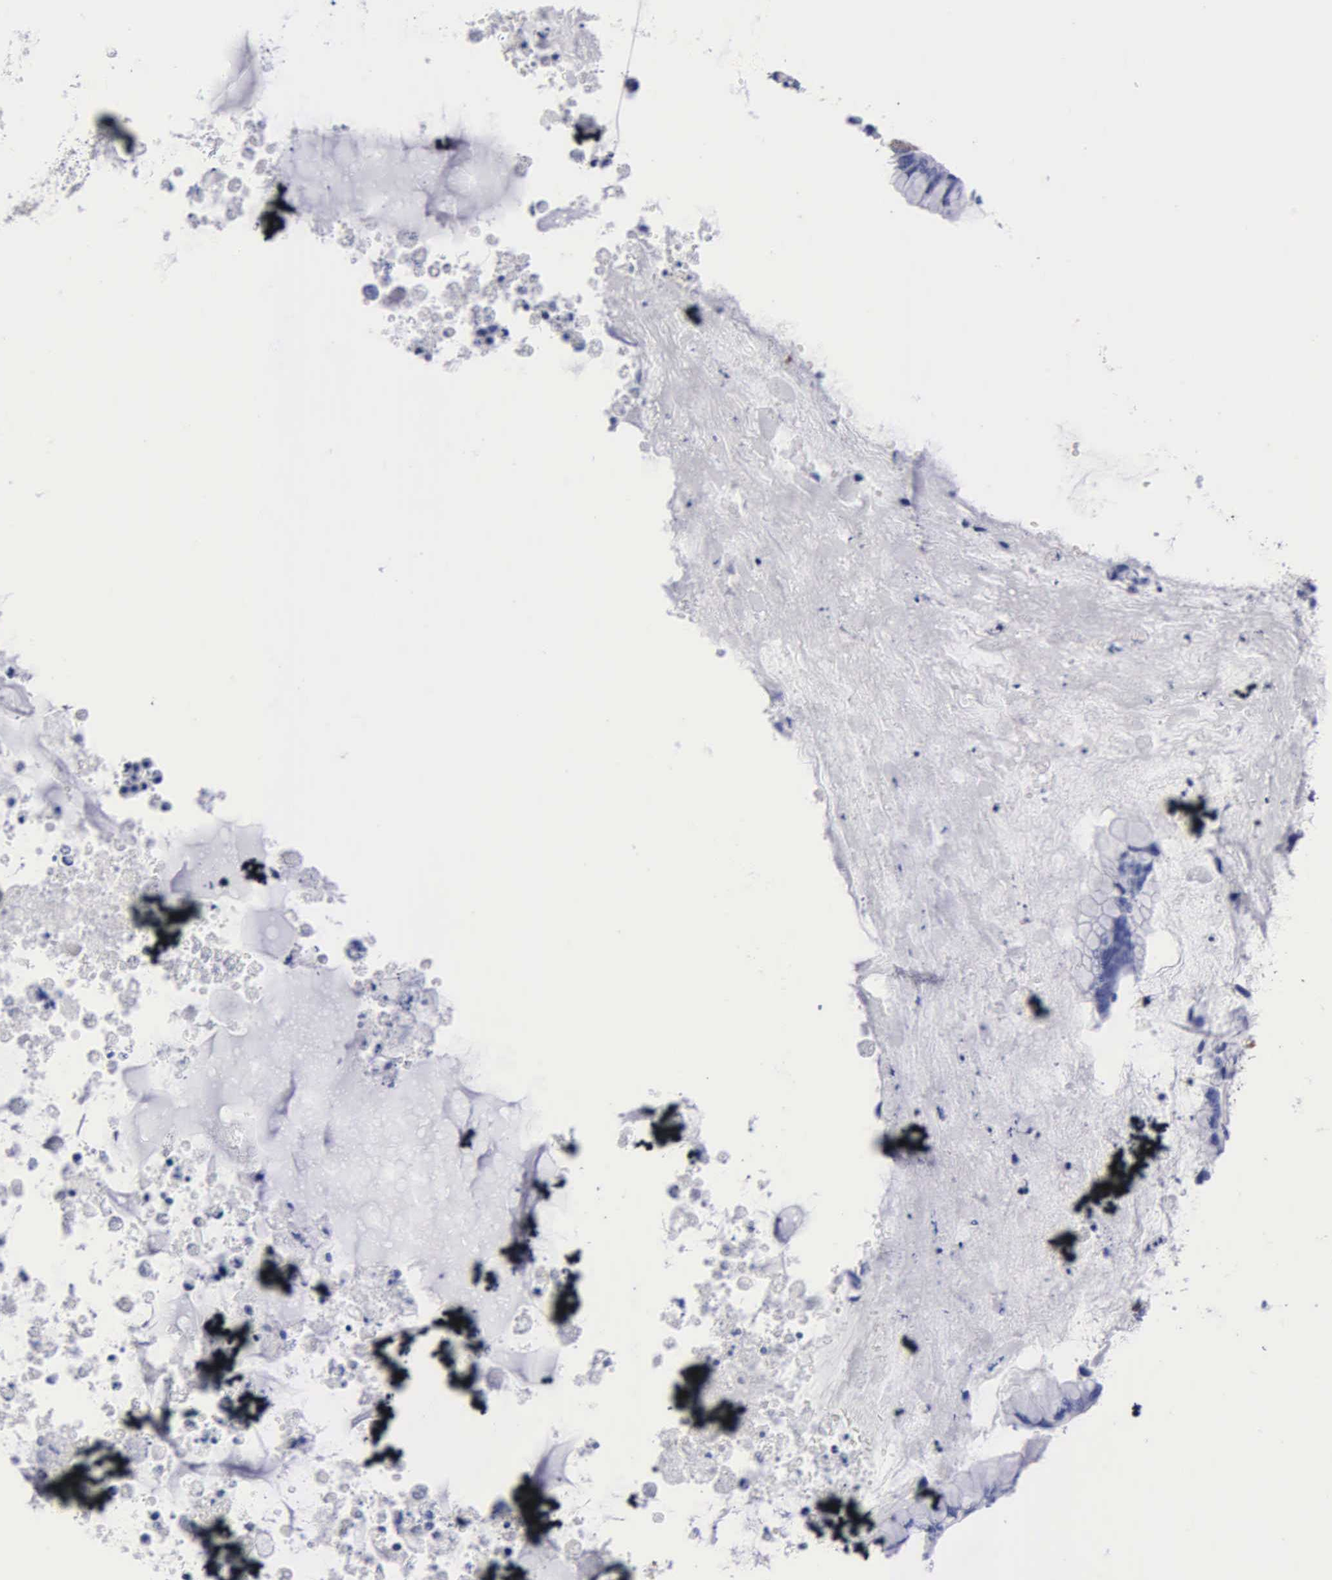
{"staining": {"intensity": "negative", "quantity": "none", "location": "none"}, "tissue": "ovarian cancer", "cell_type": "Tumor cells", "image_type": "cancer", "snomed": [{"axis": "morphology", "description": "Cystadenocarcinoma, mucinous, NOS"}, {"axis": "topography", "description": "Ovary"}], "caption": "Tumor cells show no significant positivity in ovarian cancer.", "gene": "CTSG", "patient": {"sex": "female", "age": 36}}